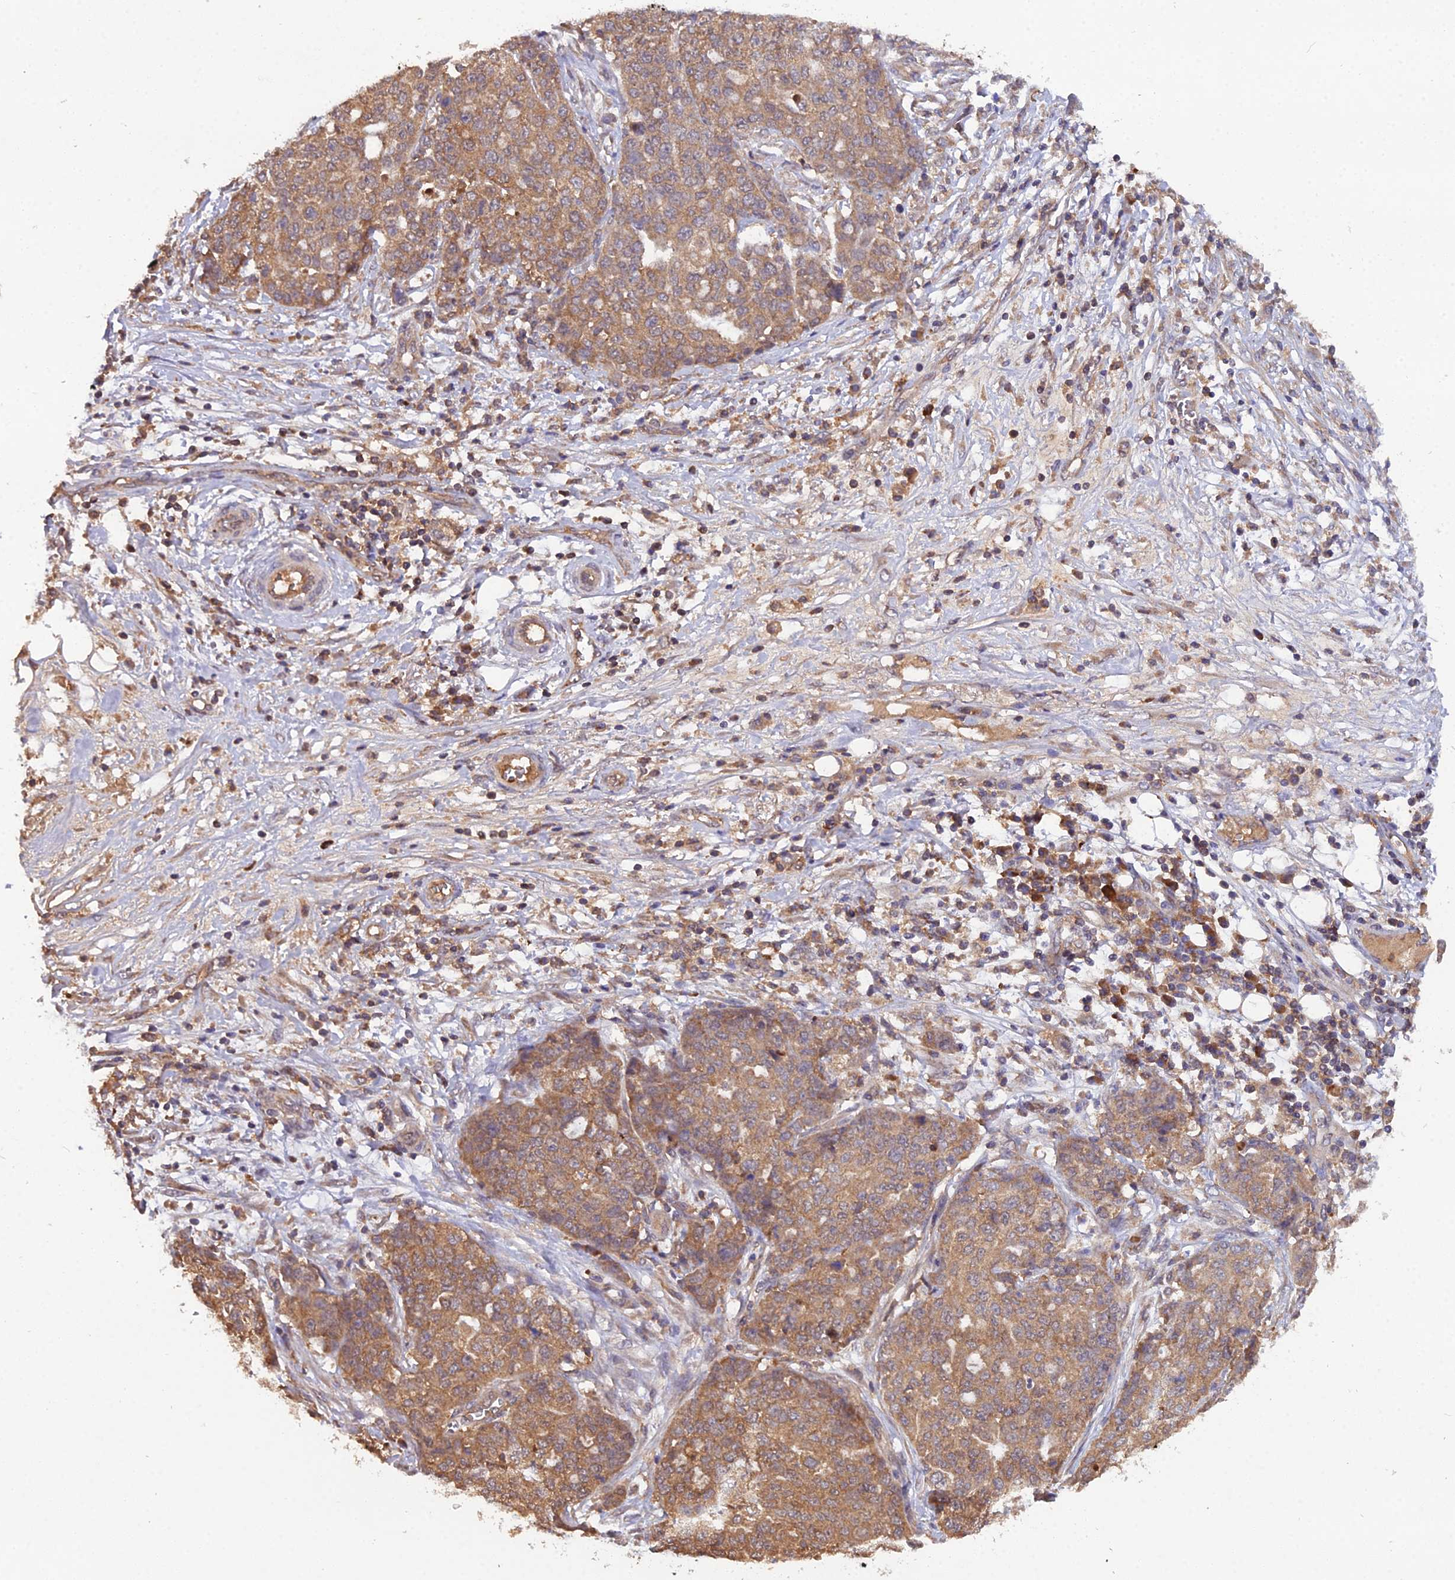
{"staining": {"intensity": "moderate", "quantity": "25%-75%", "location": "cytoplasmic/membranous"}, "tissue": "ovarian cancer", "cell_type": "Tumor cells", "image_type": "cancer", "snomed": [{"axis": "morphology", "description": "Cystadenocarcinoma, serous, NOS"}, {"axis": "topography", "description": "Soft tissue"}, {"axis": "topography", "description": "Ovary"}], "caption": "Tumor cells reveal medium levels of moderate cytoplasmic/membranous expression in approximately 25%-75% of cells in ovarian cancer.", "gene": "TMEM258", "patient": {"sex": "female", "age": 57}}